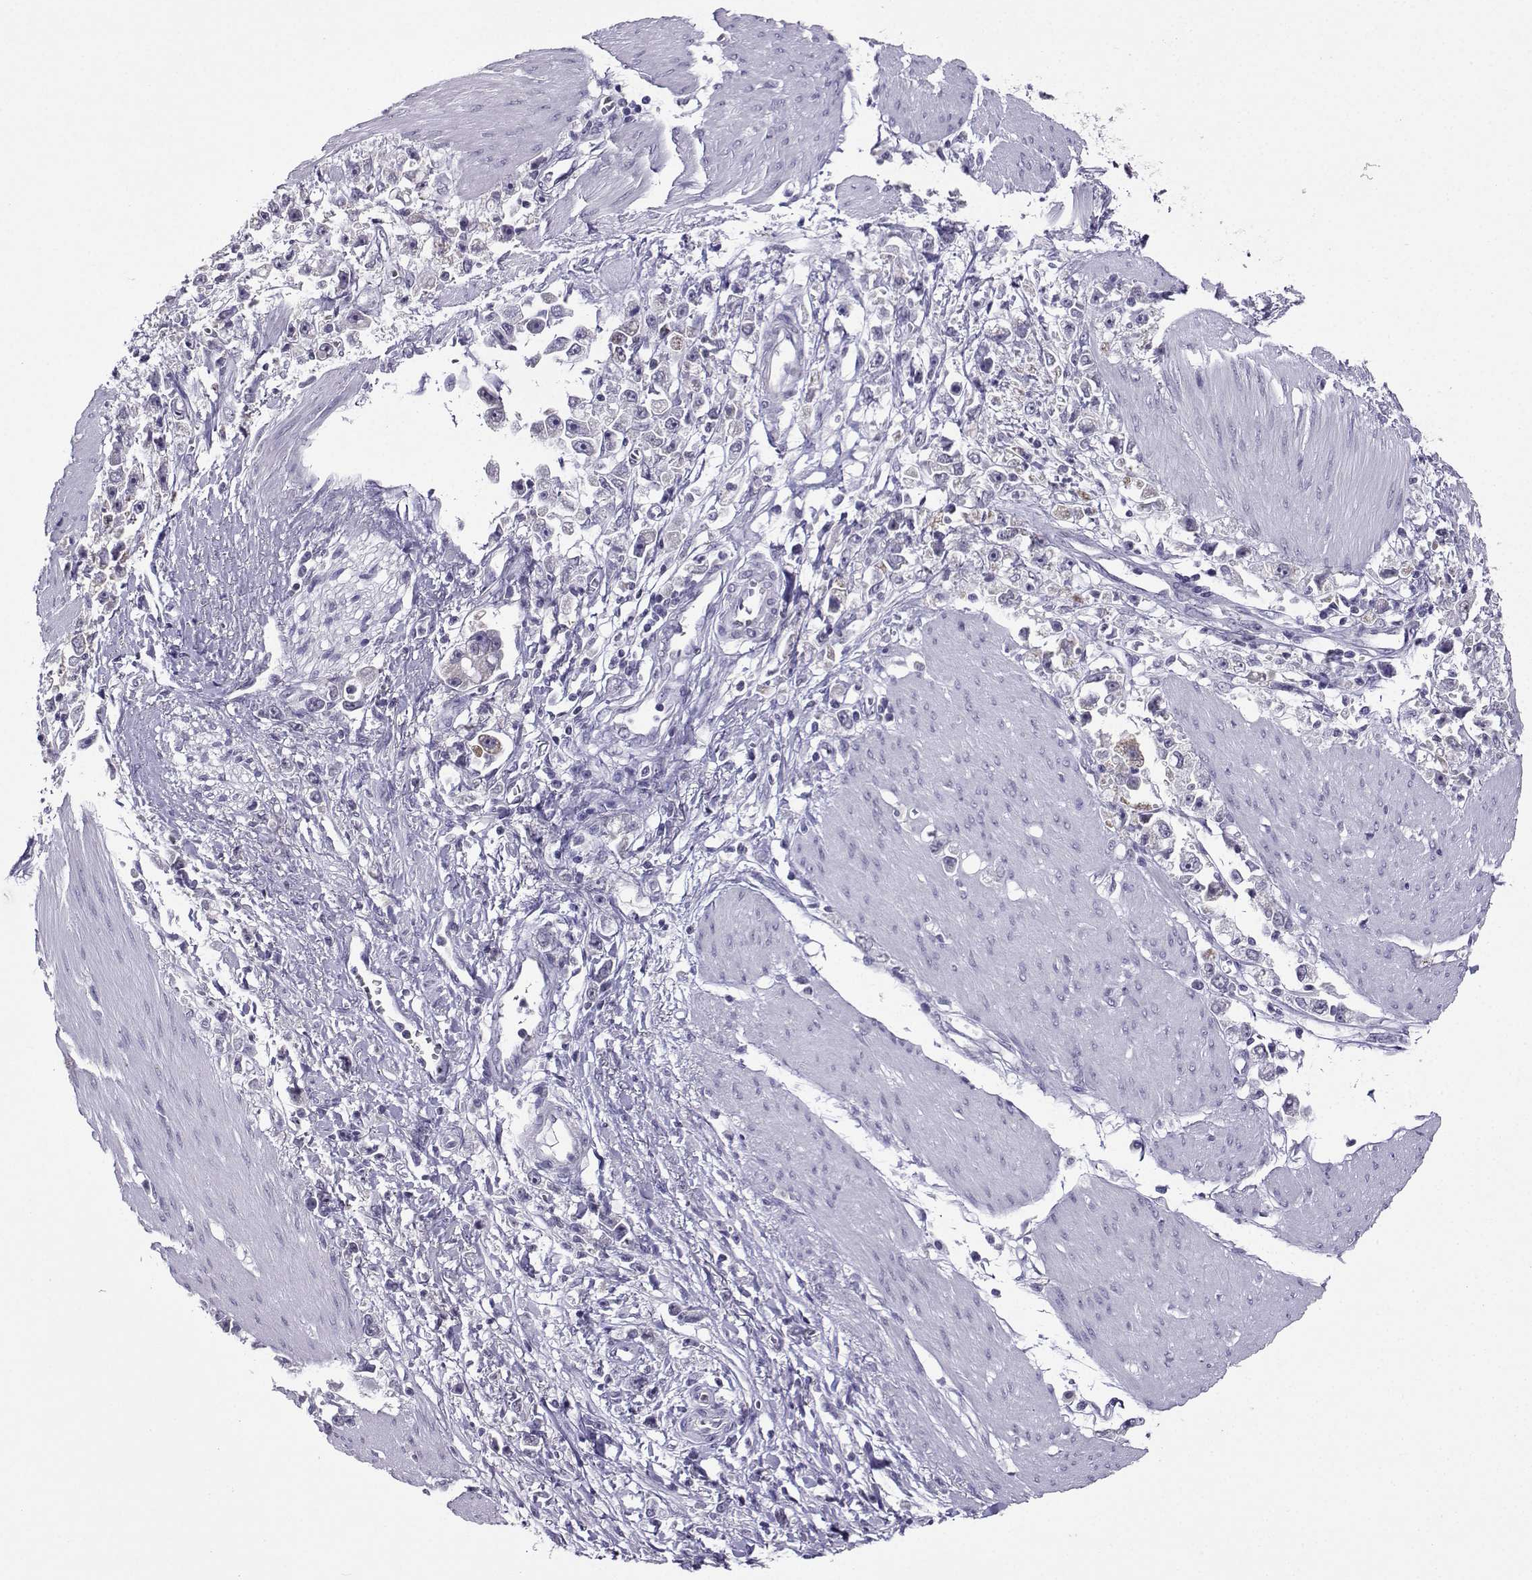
{"staining": {"intensity": "negative", "quantity": "none", "location": "none"}, "tissue": "stomach cancer", "cell_type": "Tumor cells", "image_type": "cancer", "snomed": [{"axis": "morphology", "description": "Adenocarcinoma, NOS"}, {"axis": "topography", "description": "Stomach"}], "caption": "The immunohistochemistry (IHC) histopathology image has no significant staining in tumor cells of stomach cancer (adenocarcinoma) tissue.", "gene": "LRFN2", "patient": {"sex": "female", "age": 59}}